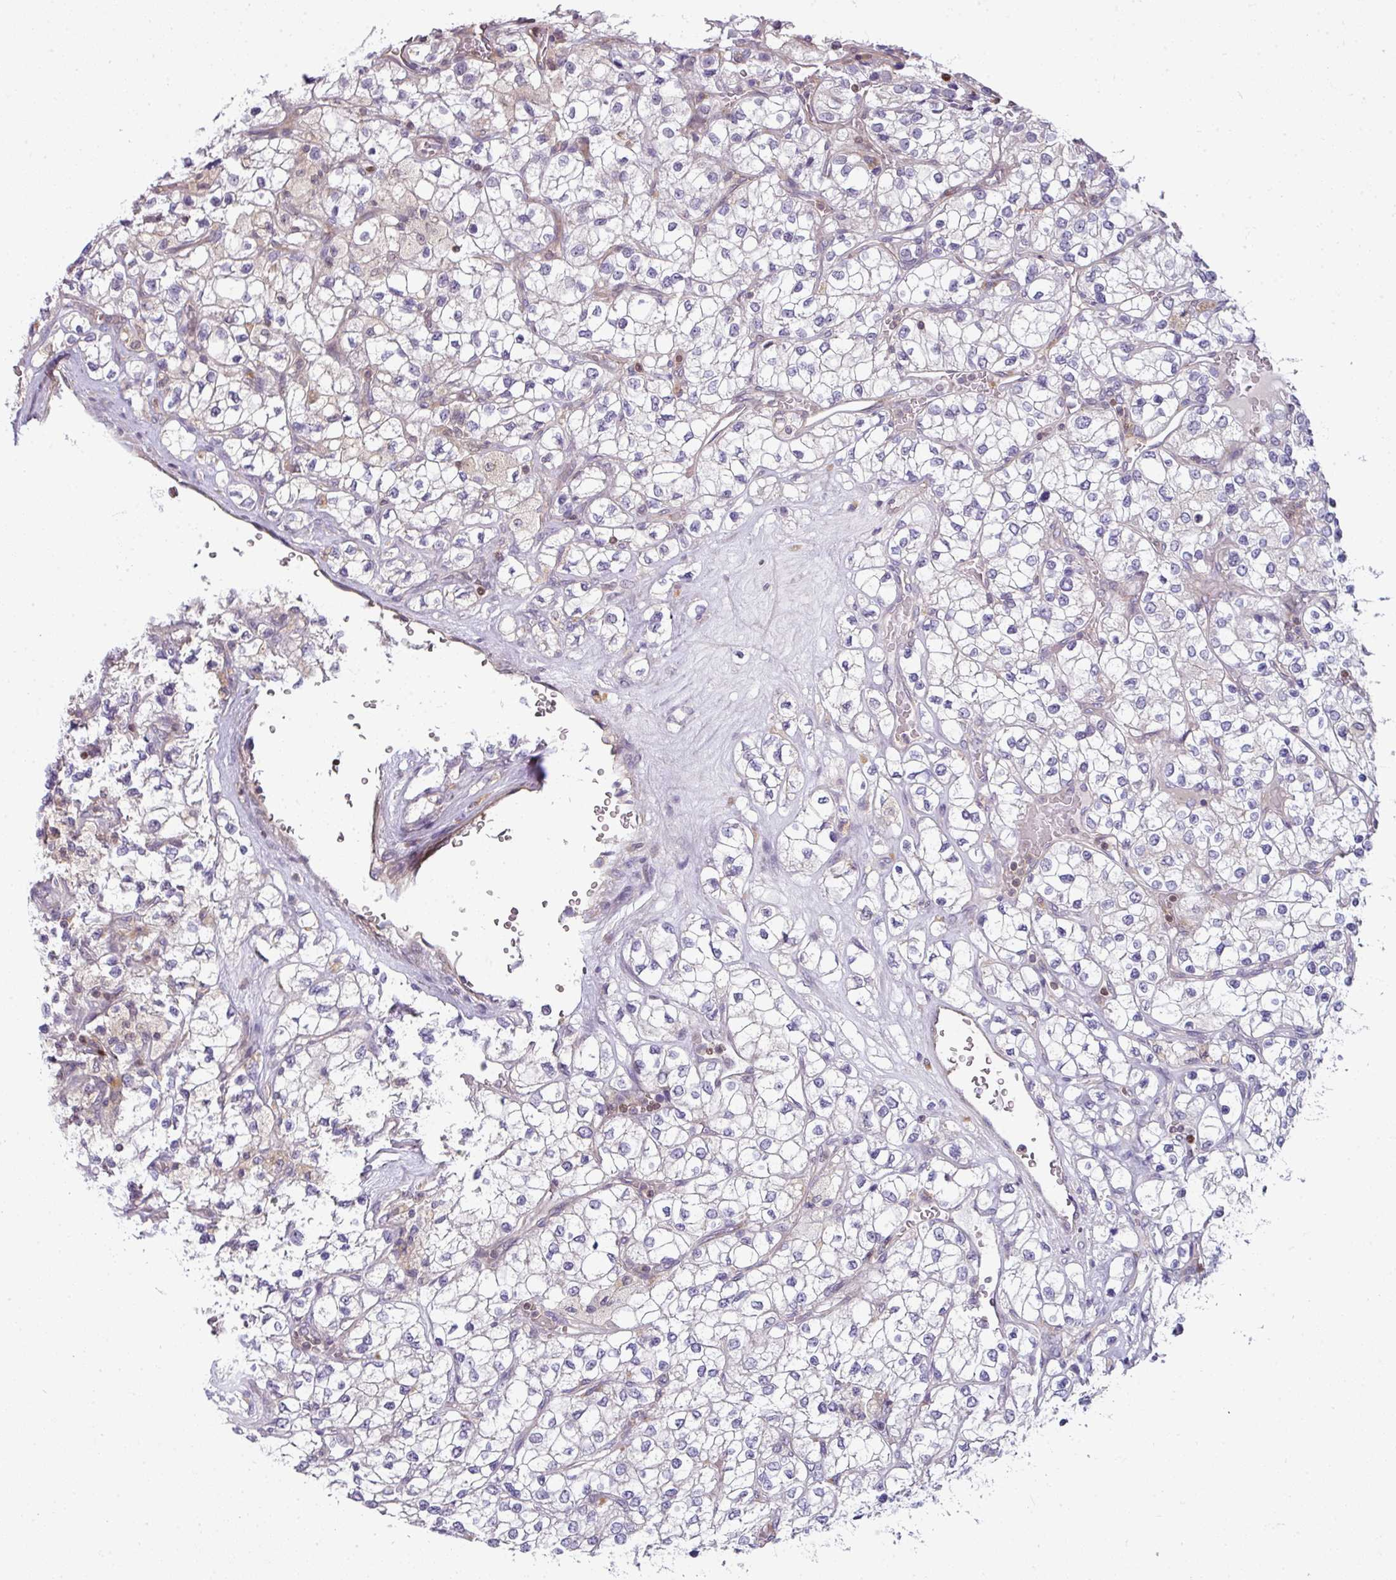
{"staining": {"intensity": "negative", "quantity": "none", "location": "none"}, "tissue": "renal cancer", "cell_type": "Tumor cells", "image_type": "cancer", "snomed": [{"axis": "morphology", "description": "Adenocarcinoma, NOS"}, {"axis": "topography", "description": "Kidney"}], "caption": "This is an immunohistochemistry (IHC) image of human renal cancer (adenocarcinoma). There is no staining in tumor cells.", "gene": "STAT5A", "patient": {"sex": "male", "age": 80}}